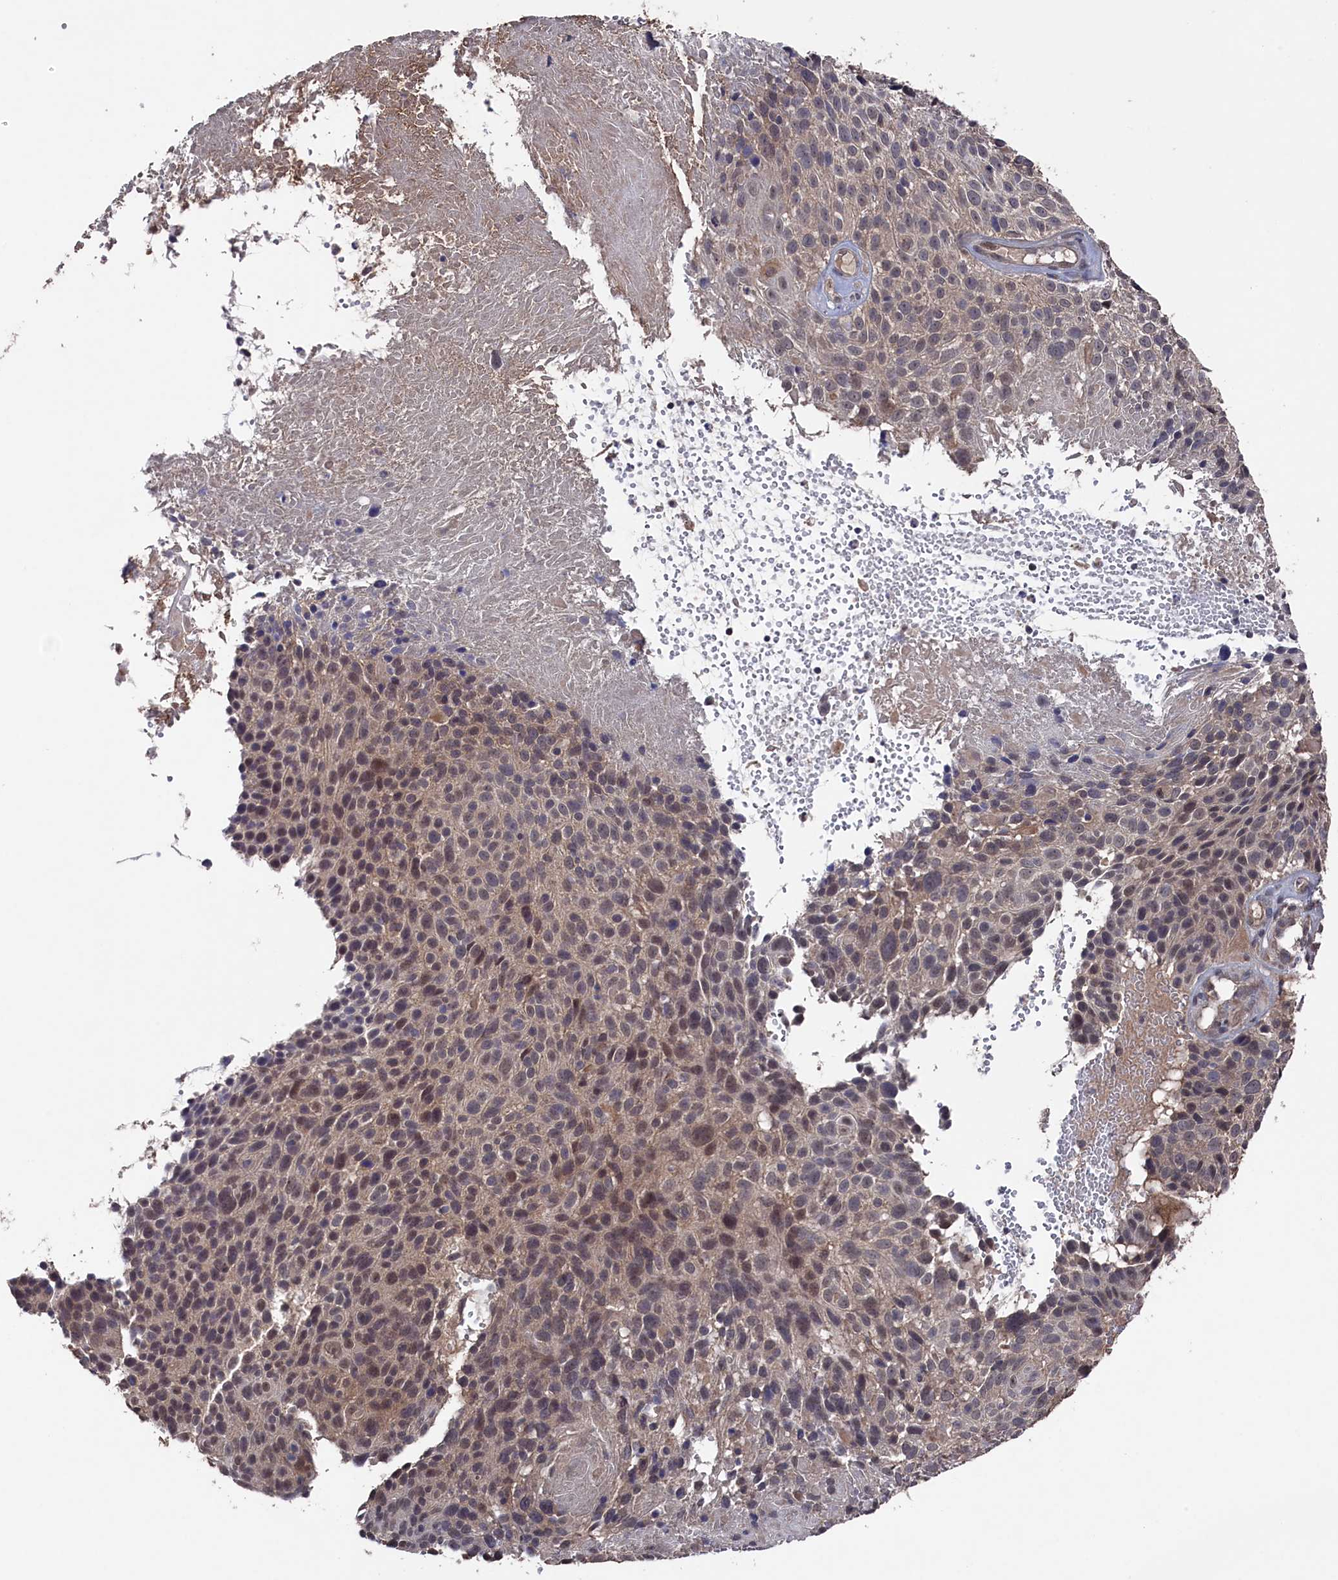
{"staining": {"intensity": "weak", "quantity": "25%-75%", "location": "cytoplasmic/membranous,nuclear"}, "tissue": "cervical cancer", "cell_type": "Tumor cells", "image_type": "cancer", "snomed": [{"axis": "morphology", "description": "Squamous cell carcinoma, NOS"}, {"axis": "topography", "description": "Cervix"}], "caption": "Brown immunohistochemical staining in human squamous cell carcinoma (cervical) reveals weak cytoplasmic/membranous and nuclear expression in approximately 25%-75% of tumor cells. Using DAB (3,3'-diaminobenzidine) (brown) and hematoxylin (blue) stains, captured at high magnification using brightfield microscopy.", "gene": "TMC5", "patient": {"sex": "female", "age": 74}}